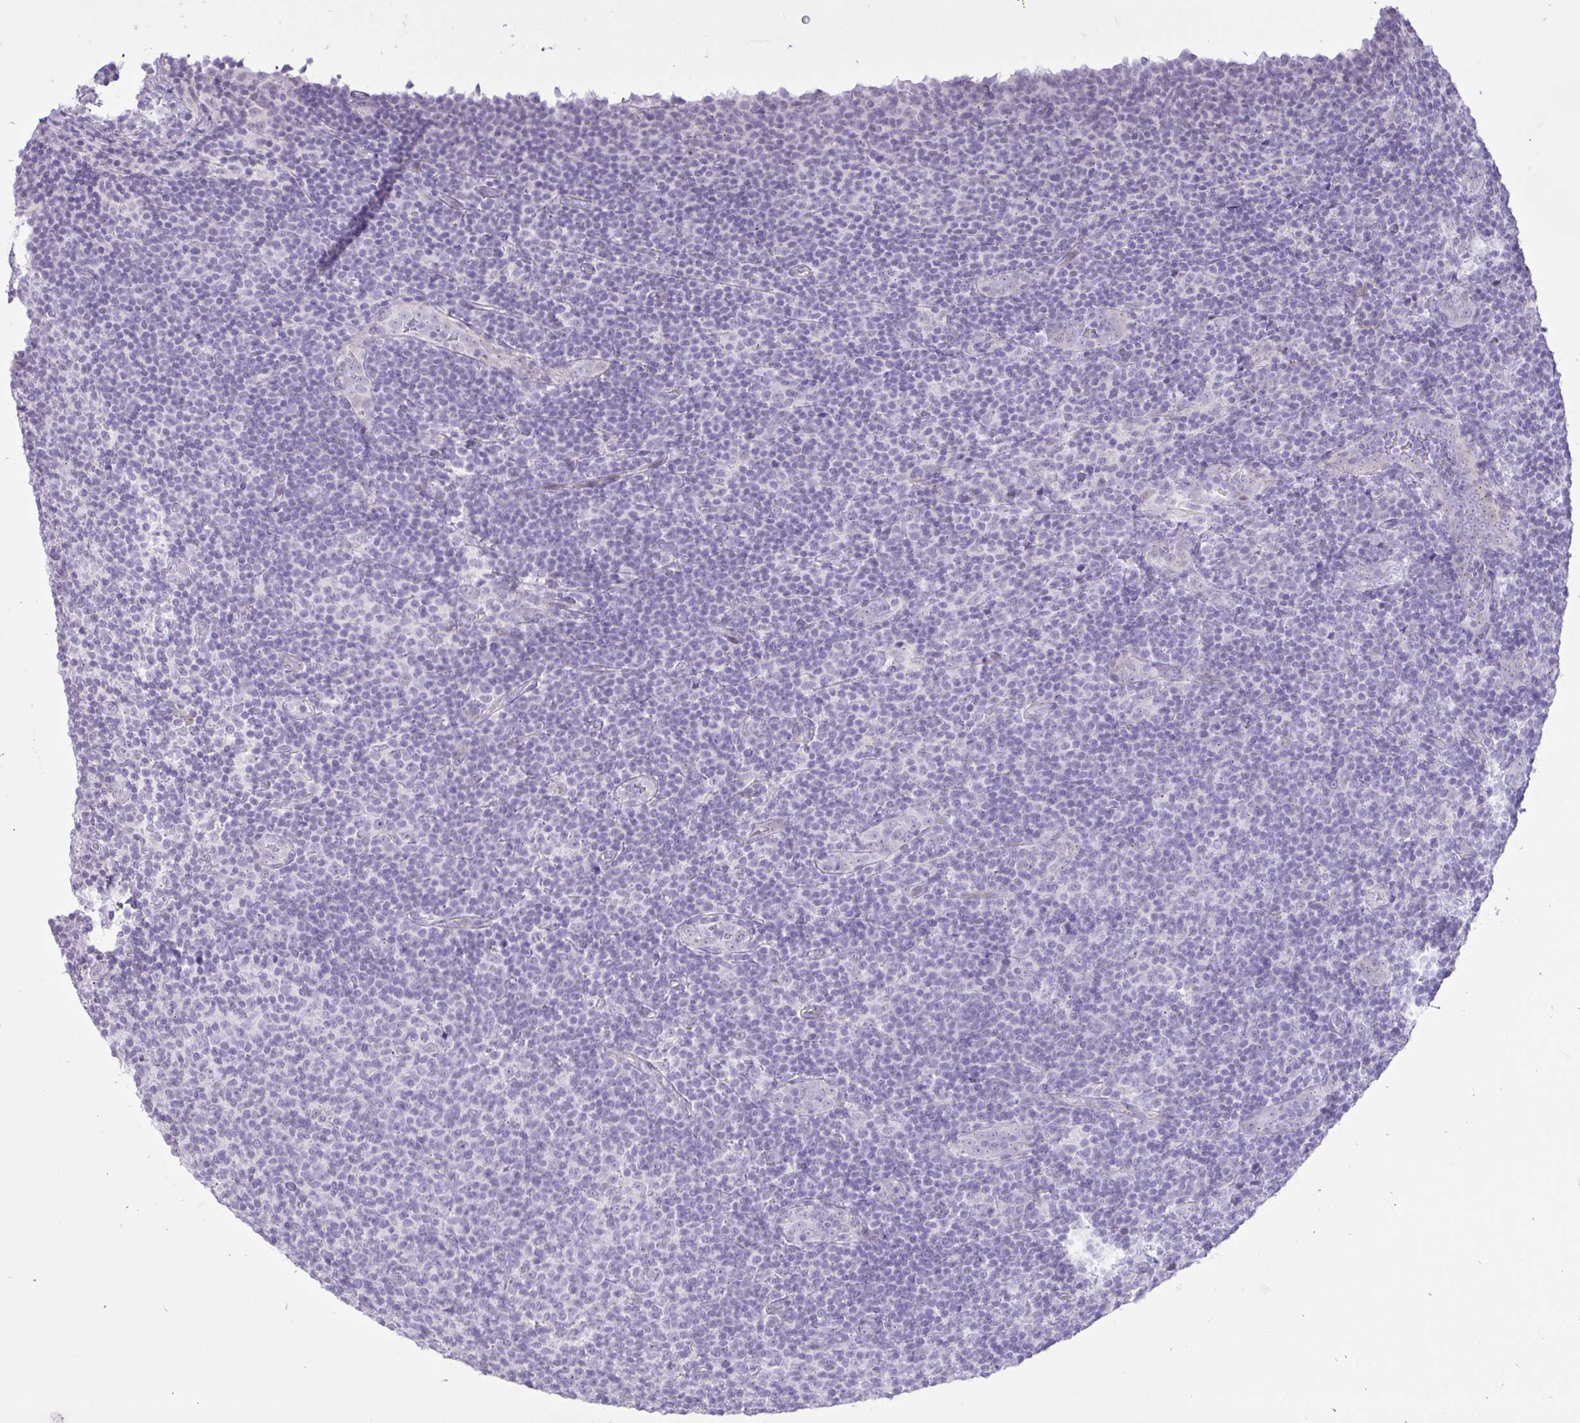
{"staining": {"intensity": "negative", "quantity": "none", "location": "none"}, "tissue": "lymphoma", "cell_type": "Tumor cells", "image_type": "cancer", "snomed": [{"axis": "morphology", "description": "Malignant lymphoma, non-Hodgkin's type, Low grade"}, {"axis": "topography", "description": "Lymph node"}], "caption": "Protein analysis of lymphoma demonstrates no significant staining in tumor cells. (Immunohistochemistry (ihc), brightfield microscopy, high magnification).", "gene": "REEP1", "patient": {"sex": "male", "age": 66}}